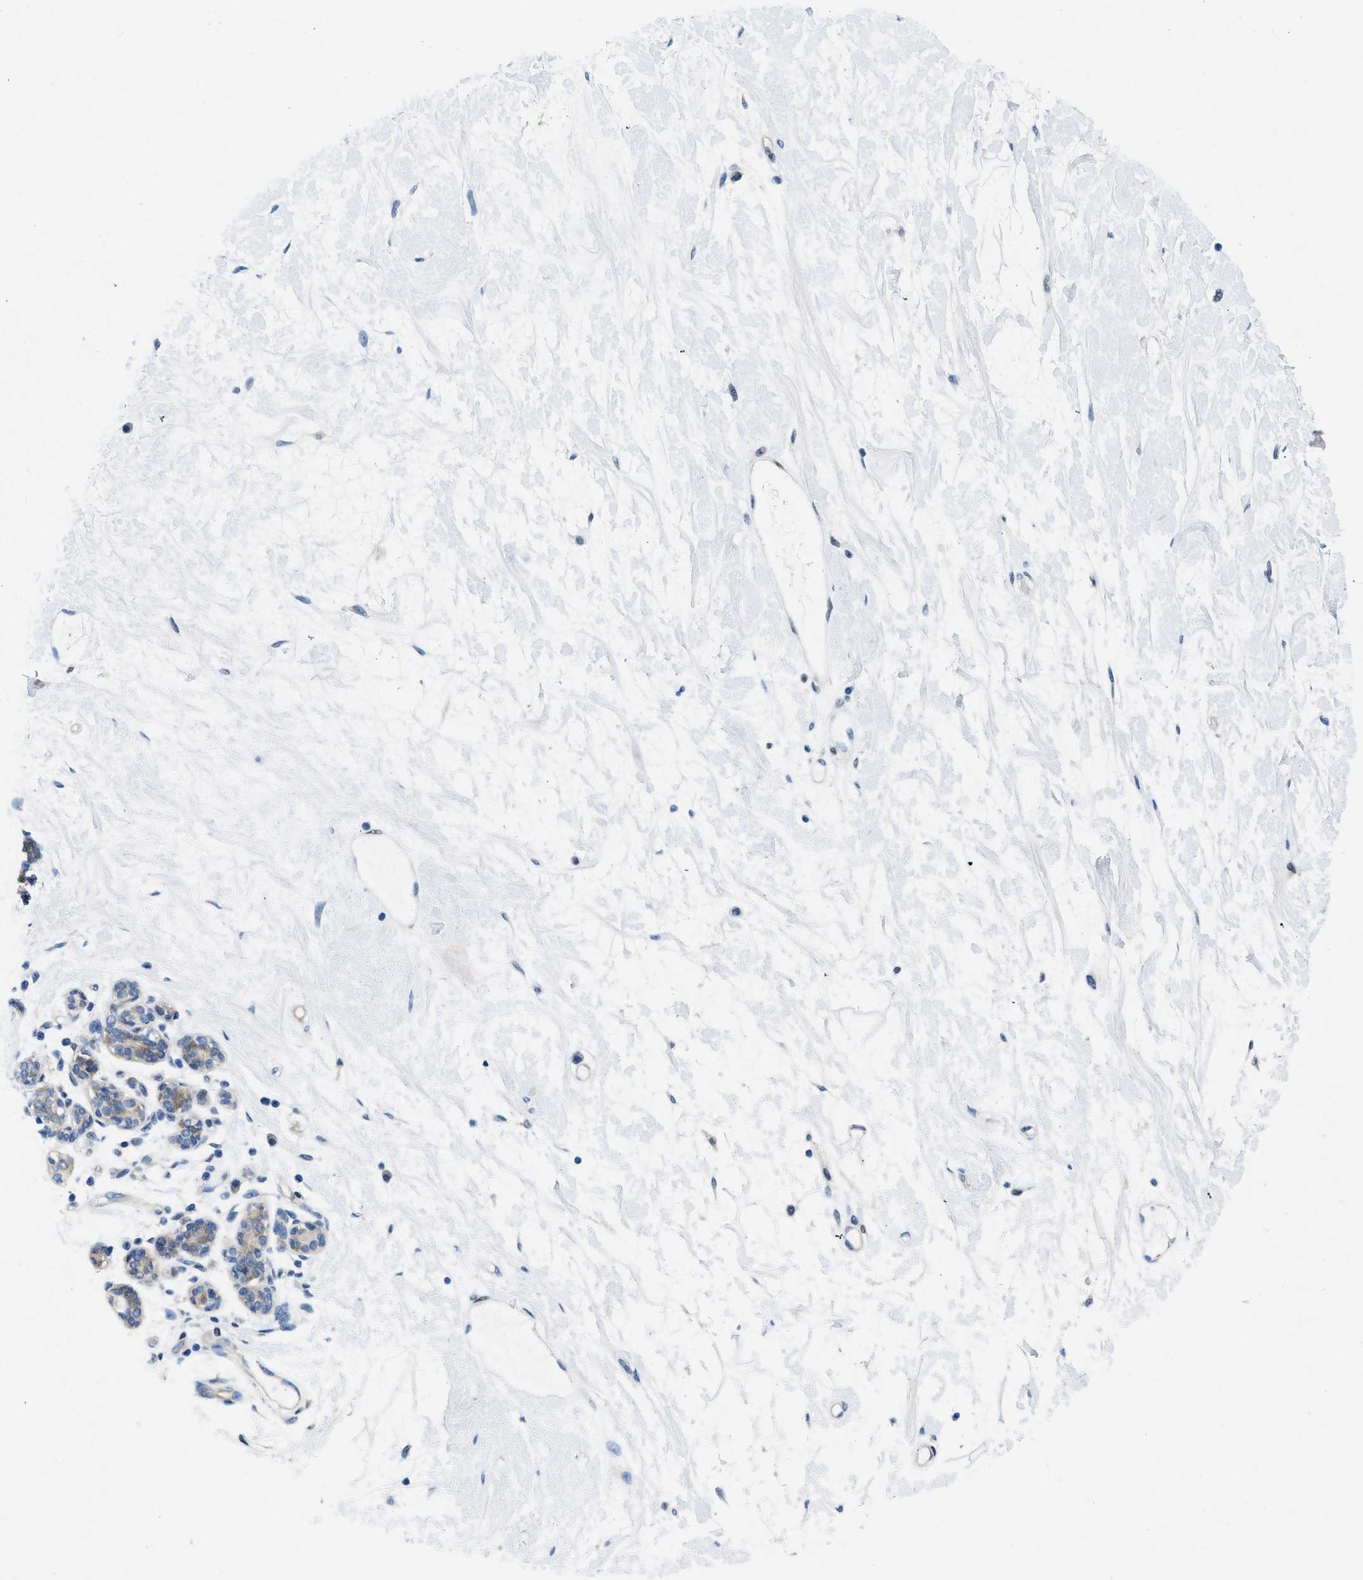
{"staining": {"intensity": "negative", "quantity": "none", "location": "none"}, "tissue": "breast", "cell_type": "Adipocytes", "image_type": "normal", "snomed": [{"axis": "morphology", "description": "Normal tissue, NOS"}, {"axis": "morphology", "description": "Lobular carcinoma"}, {"axis": "topography", "description": "Breast"}], "caption": "DAB immunohistochemical staining of normal breast displays no significant staining in adipocytes.", "gene": "COPS2", "patient": {"sex": "female", "age": 59}}